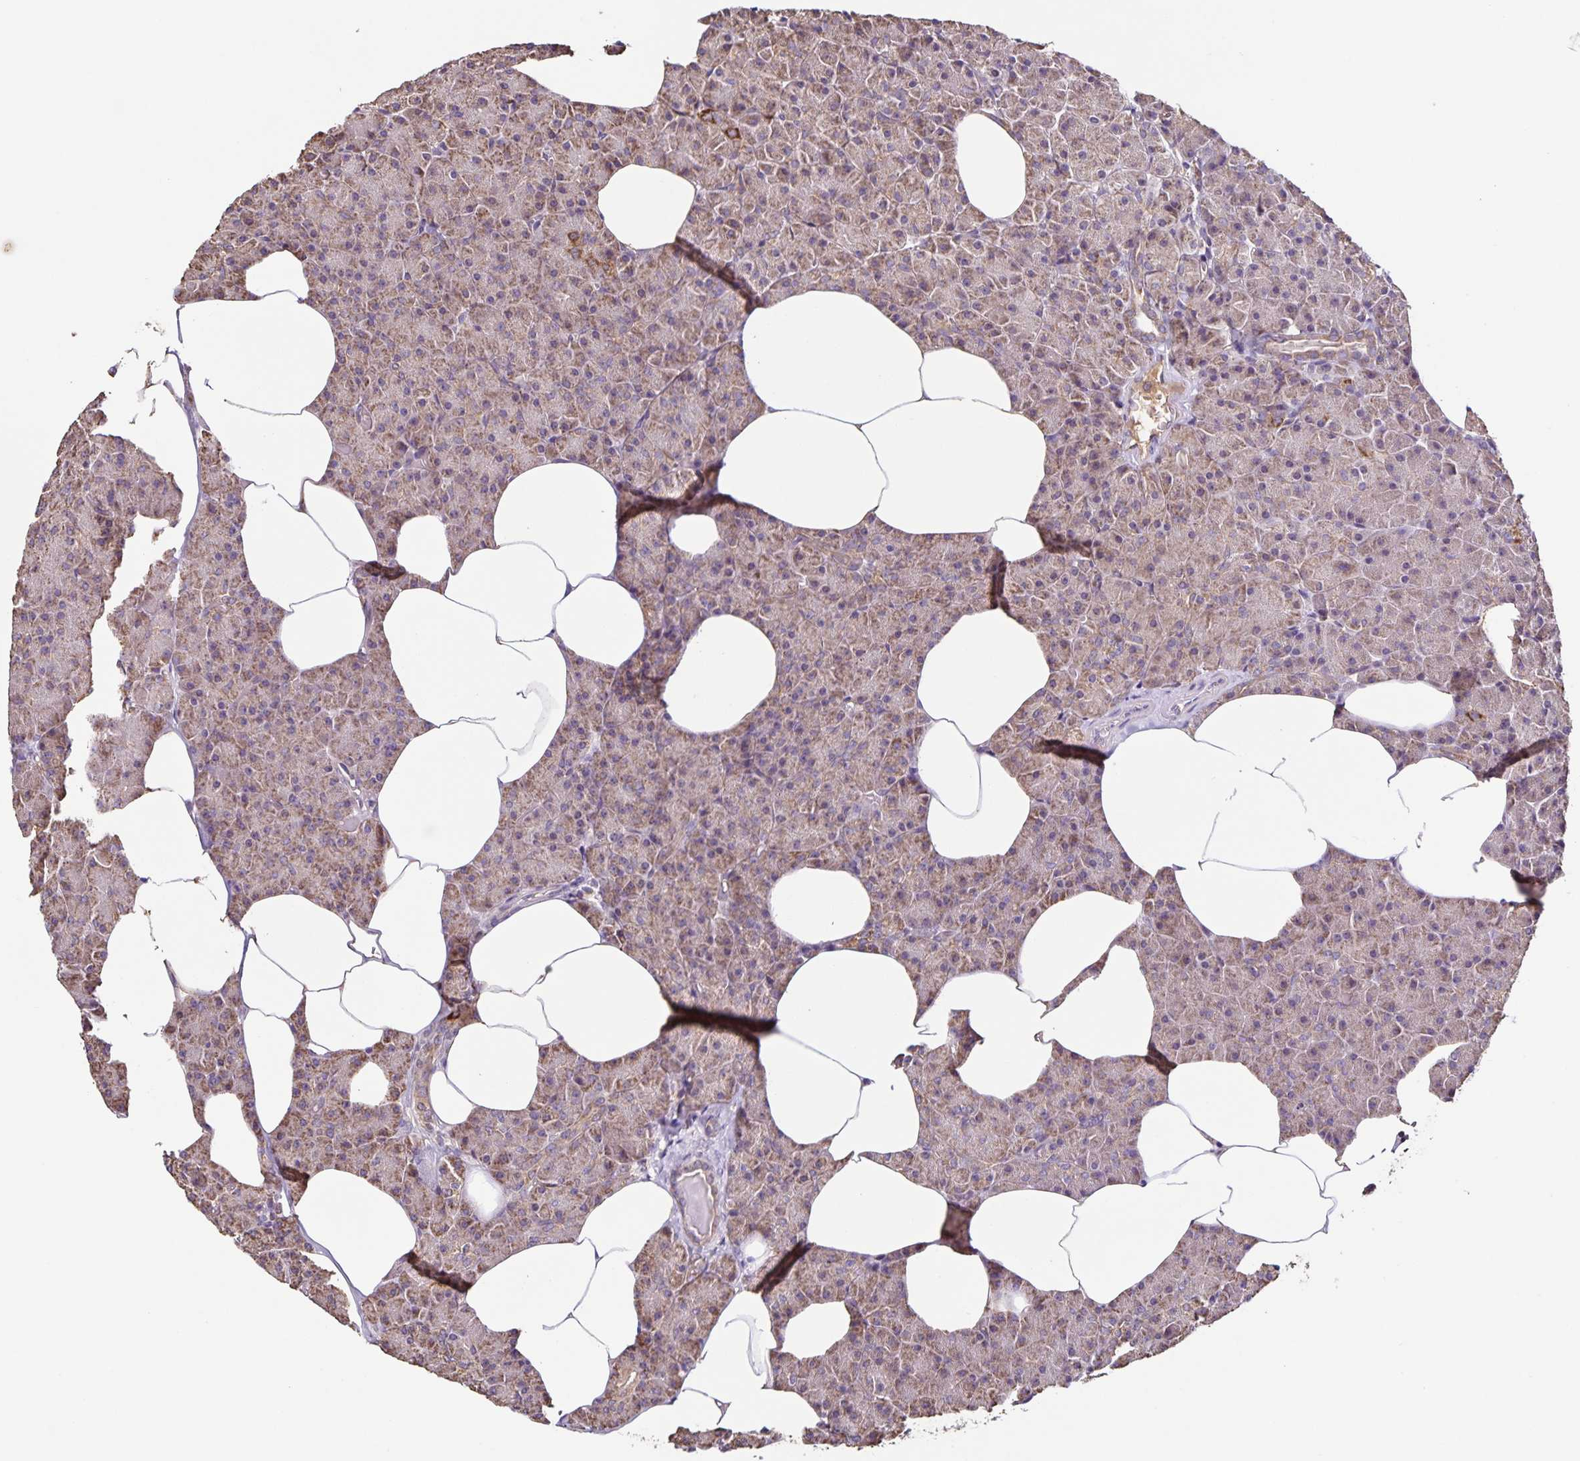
{"staining": {"intensity": "moderate", "quantity": ">75%", "location": "cytoplasmic/membranous"}, "tissue": "pancreas", "cell_type": "Exocrine glandular cells", "image_type": "normal", "snomed": [{"axis": "morphology", "description": "Normal tissue, NOS"}, {"axis": "topography", "description": "Pancreas"}], "caption": "Exocrine glandular cells exhibit moderate cytoplasmic/membranous staining in approximately >75% of cells in normal pancreas.", "gene": "MAN1A1", "patient": {"sex": "female", "age": 45}}